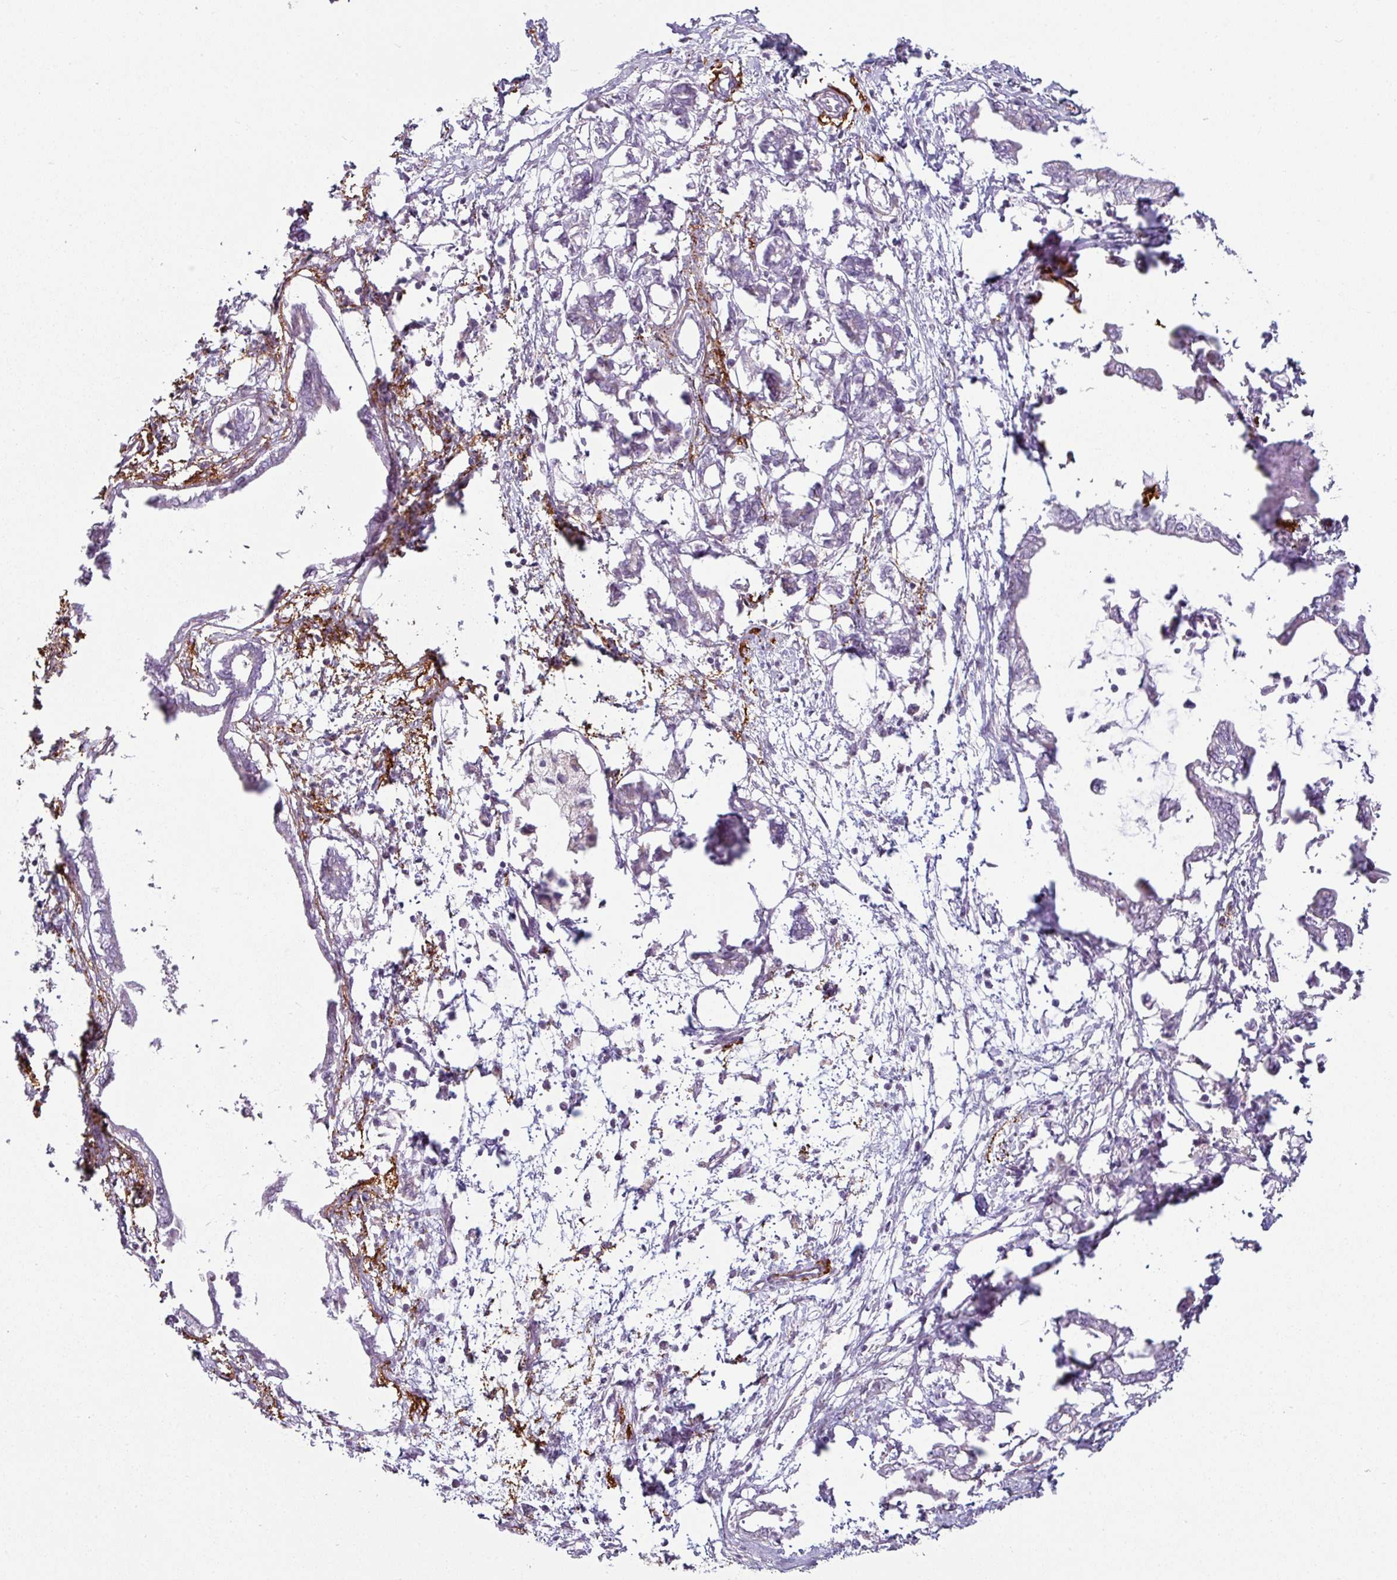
{"staining": {"intensity": "negative", "quantity": "none", "location": "none"}, "tissue": "pancreatic cancer", "cell_type": "Tumor cells", "image_type": "cancer", "snomed": [{"axis": "morphology", "description": "Adenocarcinoma, NOS"}, {"axis": "topography", "description": "Pancreas"}], "caption": "Tumor cells are negative for protein expression in human pancreatic adenocarcinoma. (DAB immunohistochemistry visualized using brightfield microscopy, high magnification).", "gene": "MTMR14", "patient": {"sex": "male", "age": 61}}